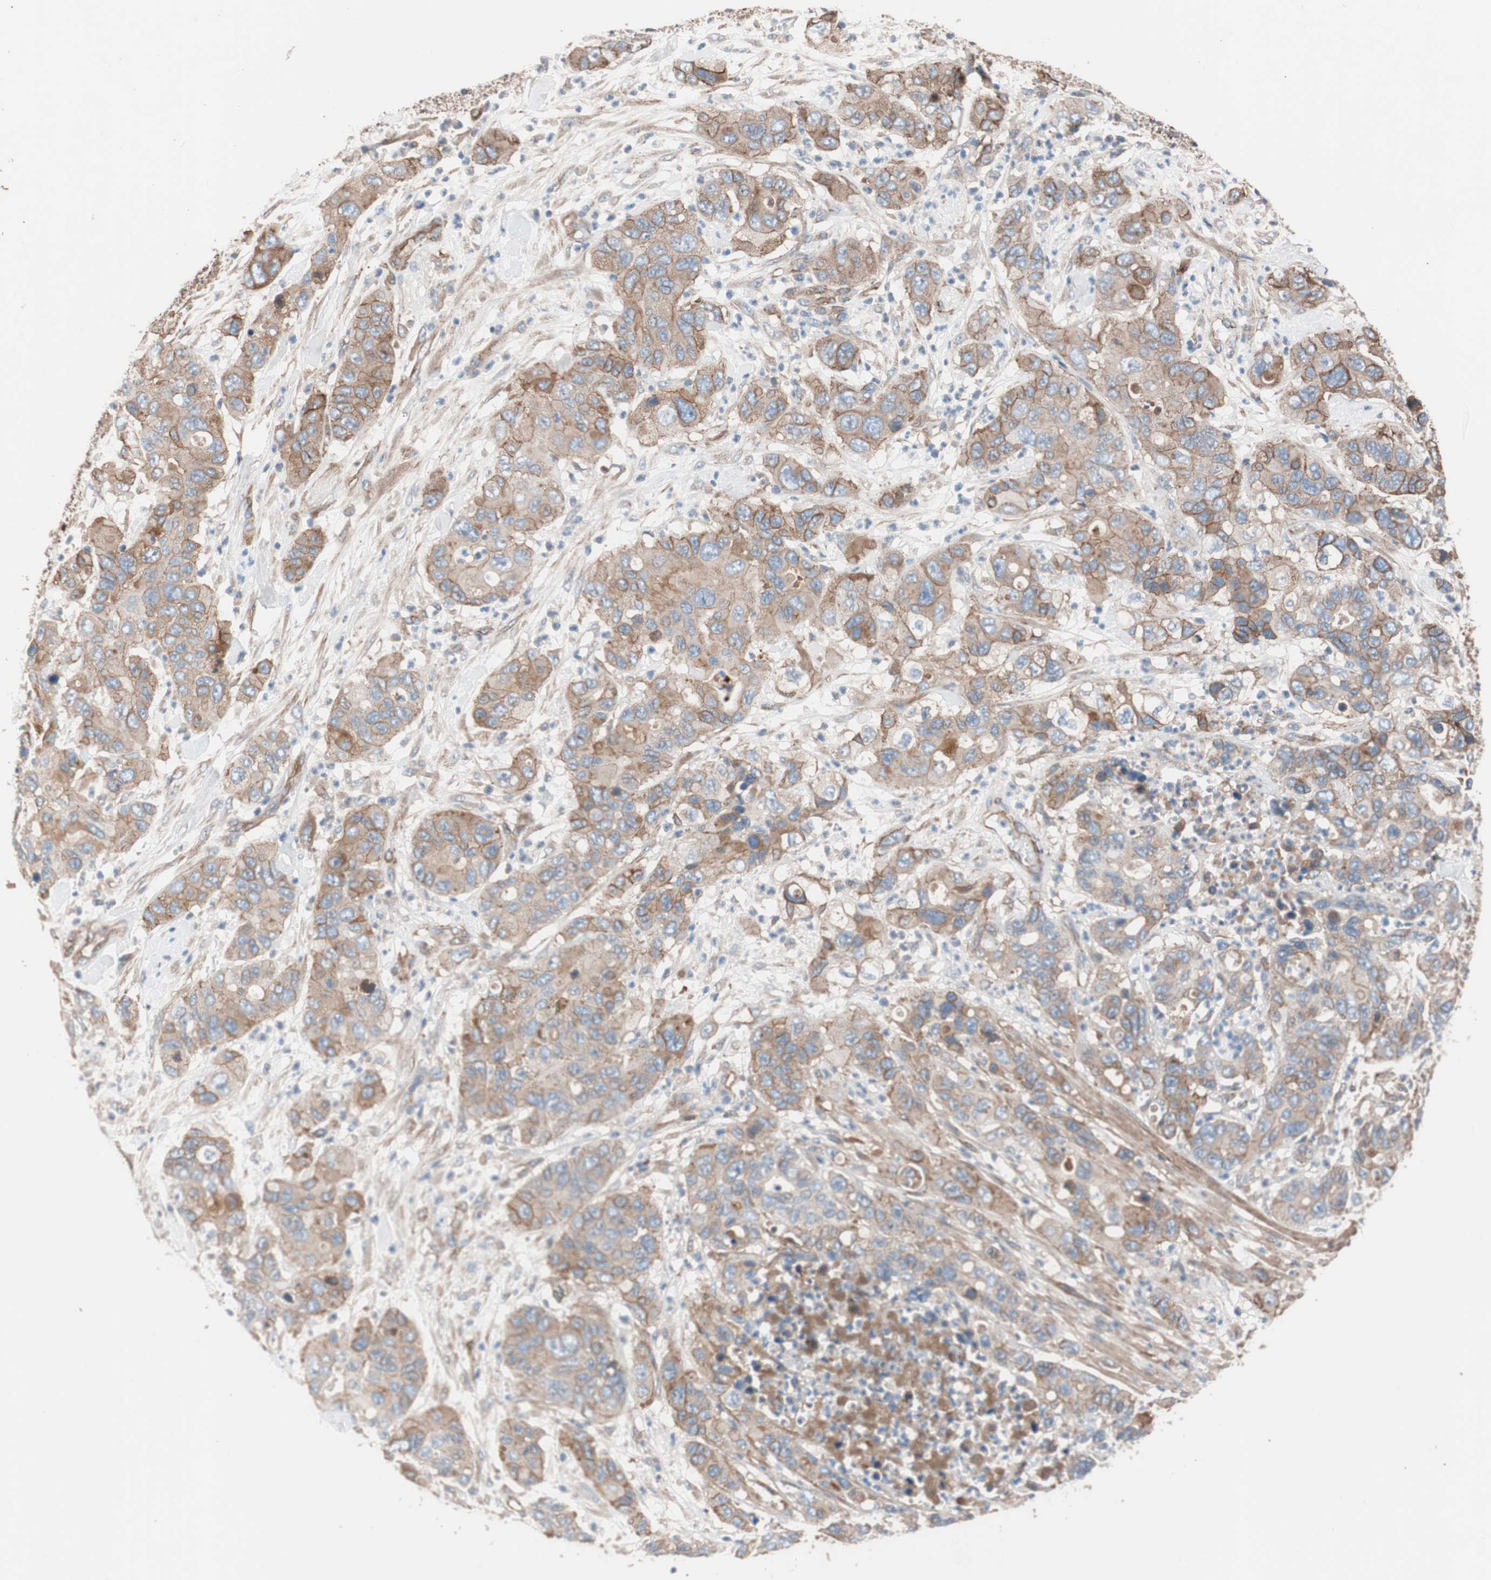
{"staining": {"intensity": "moderate", "quantity": "25%-75%", "location": "cytoplasmic/membranous"}, "tissue": "pancreatic cancer", "cell_type": "Tumor cells", "image_type": "cancer", "snomed": [{"axis": "morphology", "description": "Adenocarcinoma, NOS"}, {"axis": "topography", "description": "Pancreas"}], "caption": "Pancreatic adenocarcinoma stained with a brown dye shows moderate cytoplasmic/membranous positive staining in about 25%-75% of tumor cells.", "gene": "SPINT1", "patient": {"sex": "female", "age": 71}}